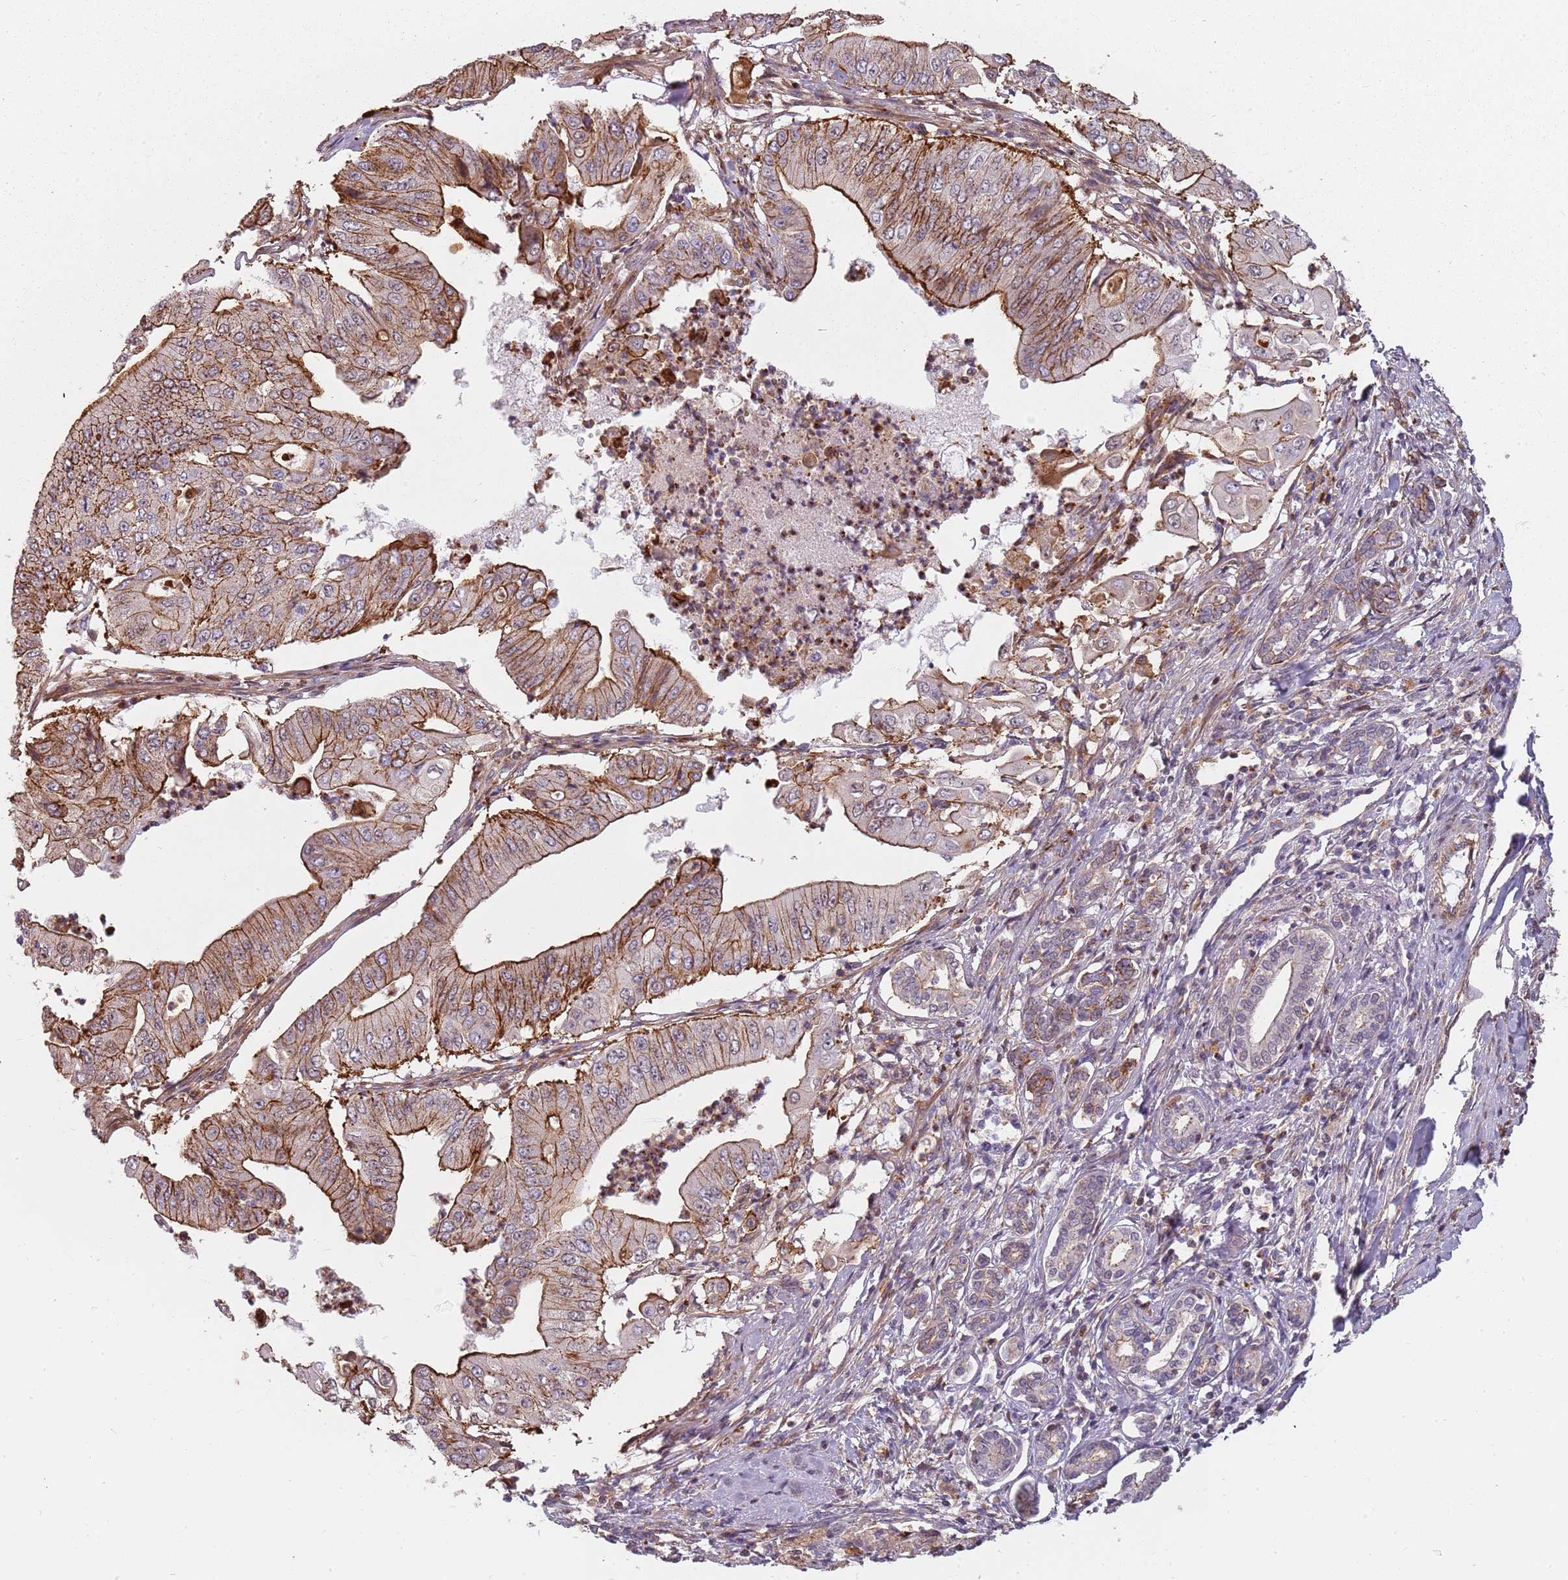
{"staining": {"intensity": "strong", "quantity": ">75%", "location": "cytoplasmic/membranous"}, "tissue": "pancreatic cancer", "cell_type": "Tumor cells", "image_type": "cancer", "snomed": [{"axis": "morphology", "description": "Adenocarcinoma, NOS"}, {"axis": "topography", "description": "Pancreas"}], "caption": "Strong cytoplasmic/membranous staining for a protein is seen in approximately >75% of tumor cells of pancreatic cancer using immunohistochemistry.", "gene": "PPP1R14C", "patient": {"sex": "female", "age": 77}}